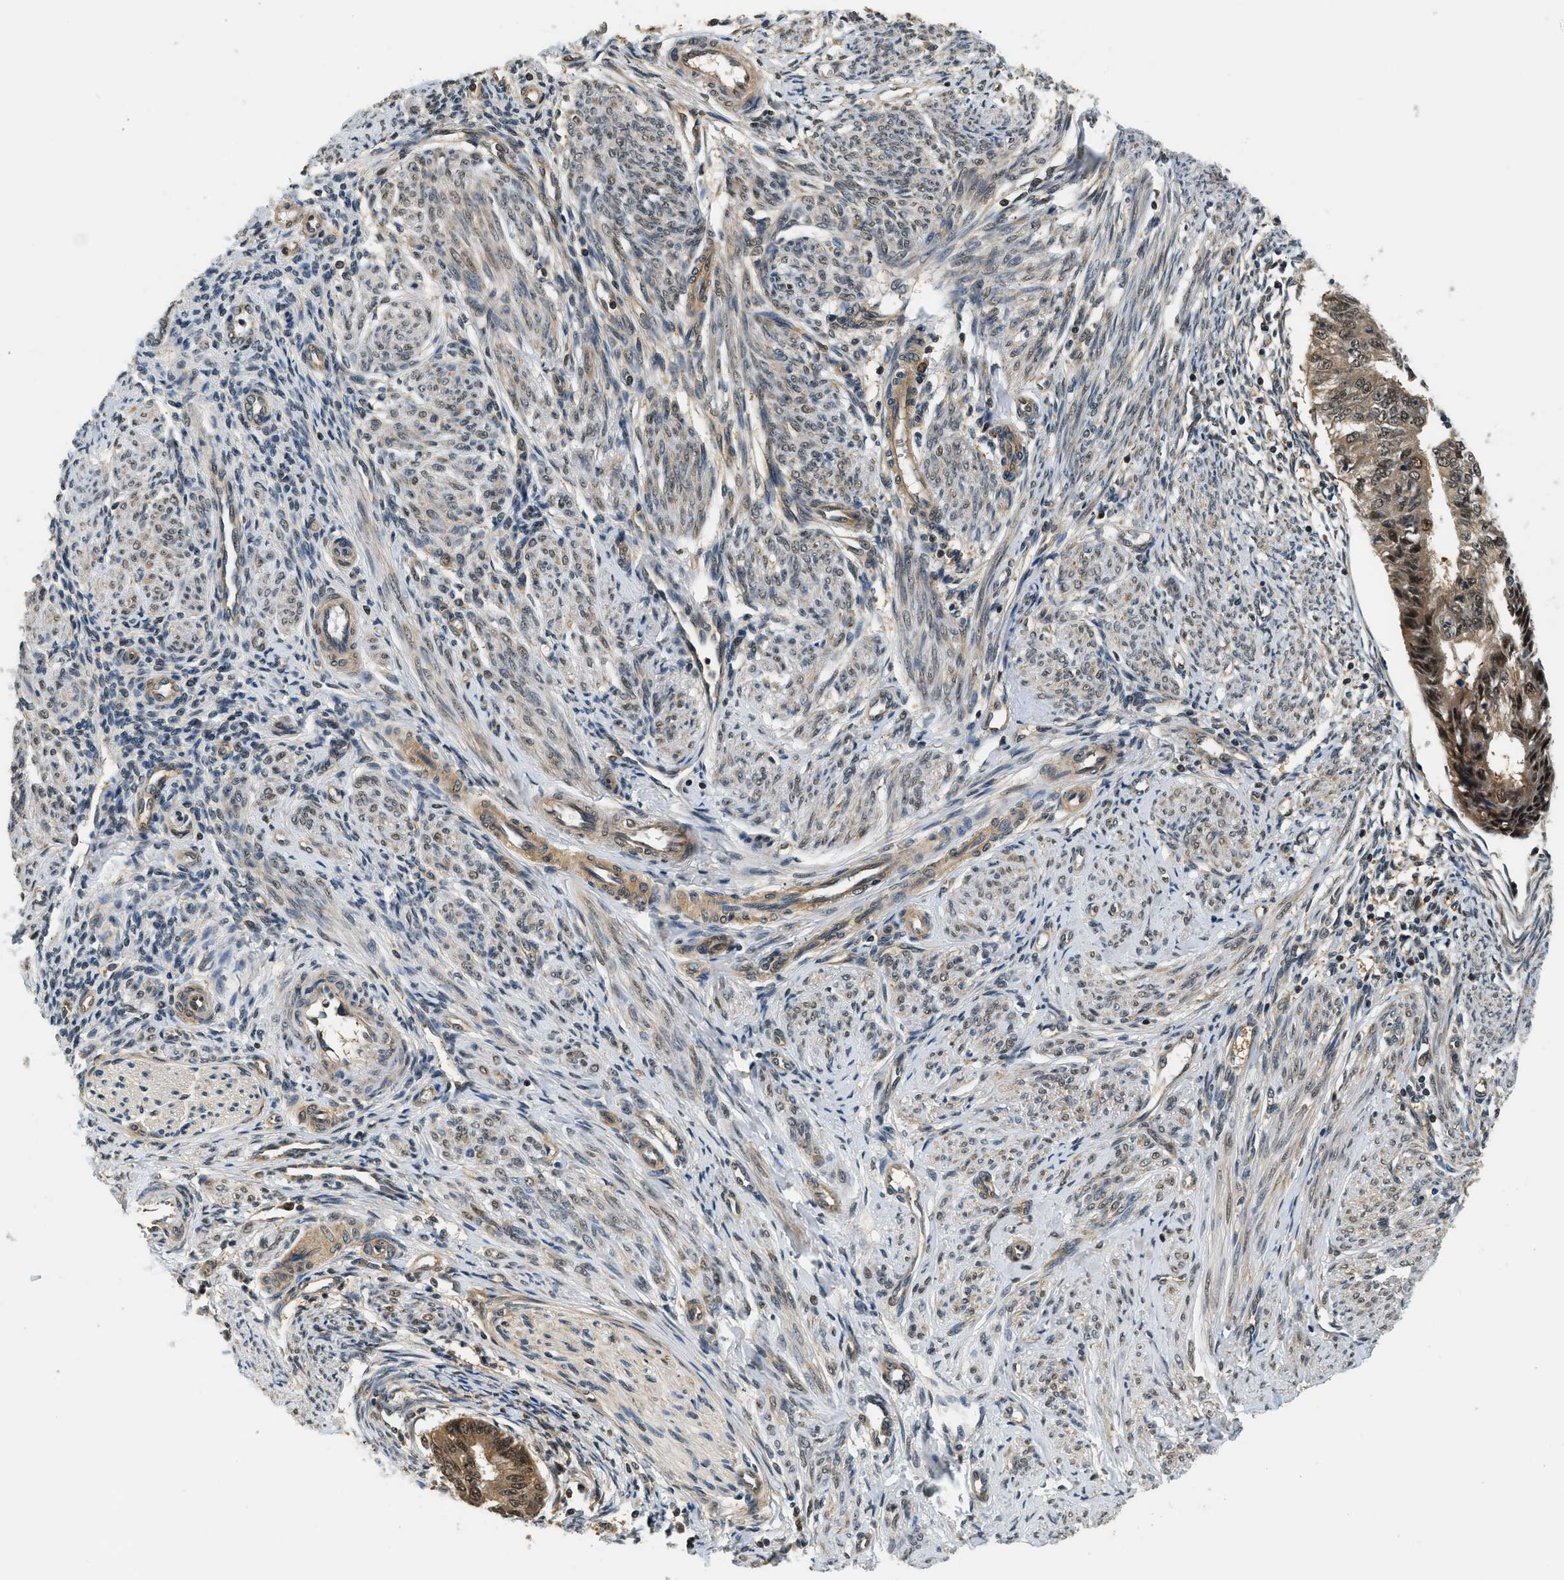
{"staining": {"intensity": "strong", "quantity": ">75%", "location": "cytoplasmic/membranous,nuclear"}, "tissue": "endometrial cancer", "cell_type": "Tumor cells", "image_type": "cancer", "snomed": [{"axis": "morphology", "description": "Adenocarcinoma, NOS"}, {"axis": "topography", "description": "Endometrium"}], "caption": "This photomicrograph reveals immunohistochemistry (IHC) staining of human endometrial adenocarcinoma, with high strong cytoplasmic/membranous and nuclear expression in about >75% of tumor cells.", "gene": "PSMD3", "patient": {"sex": "female", "age": 32}}